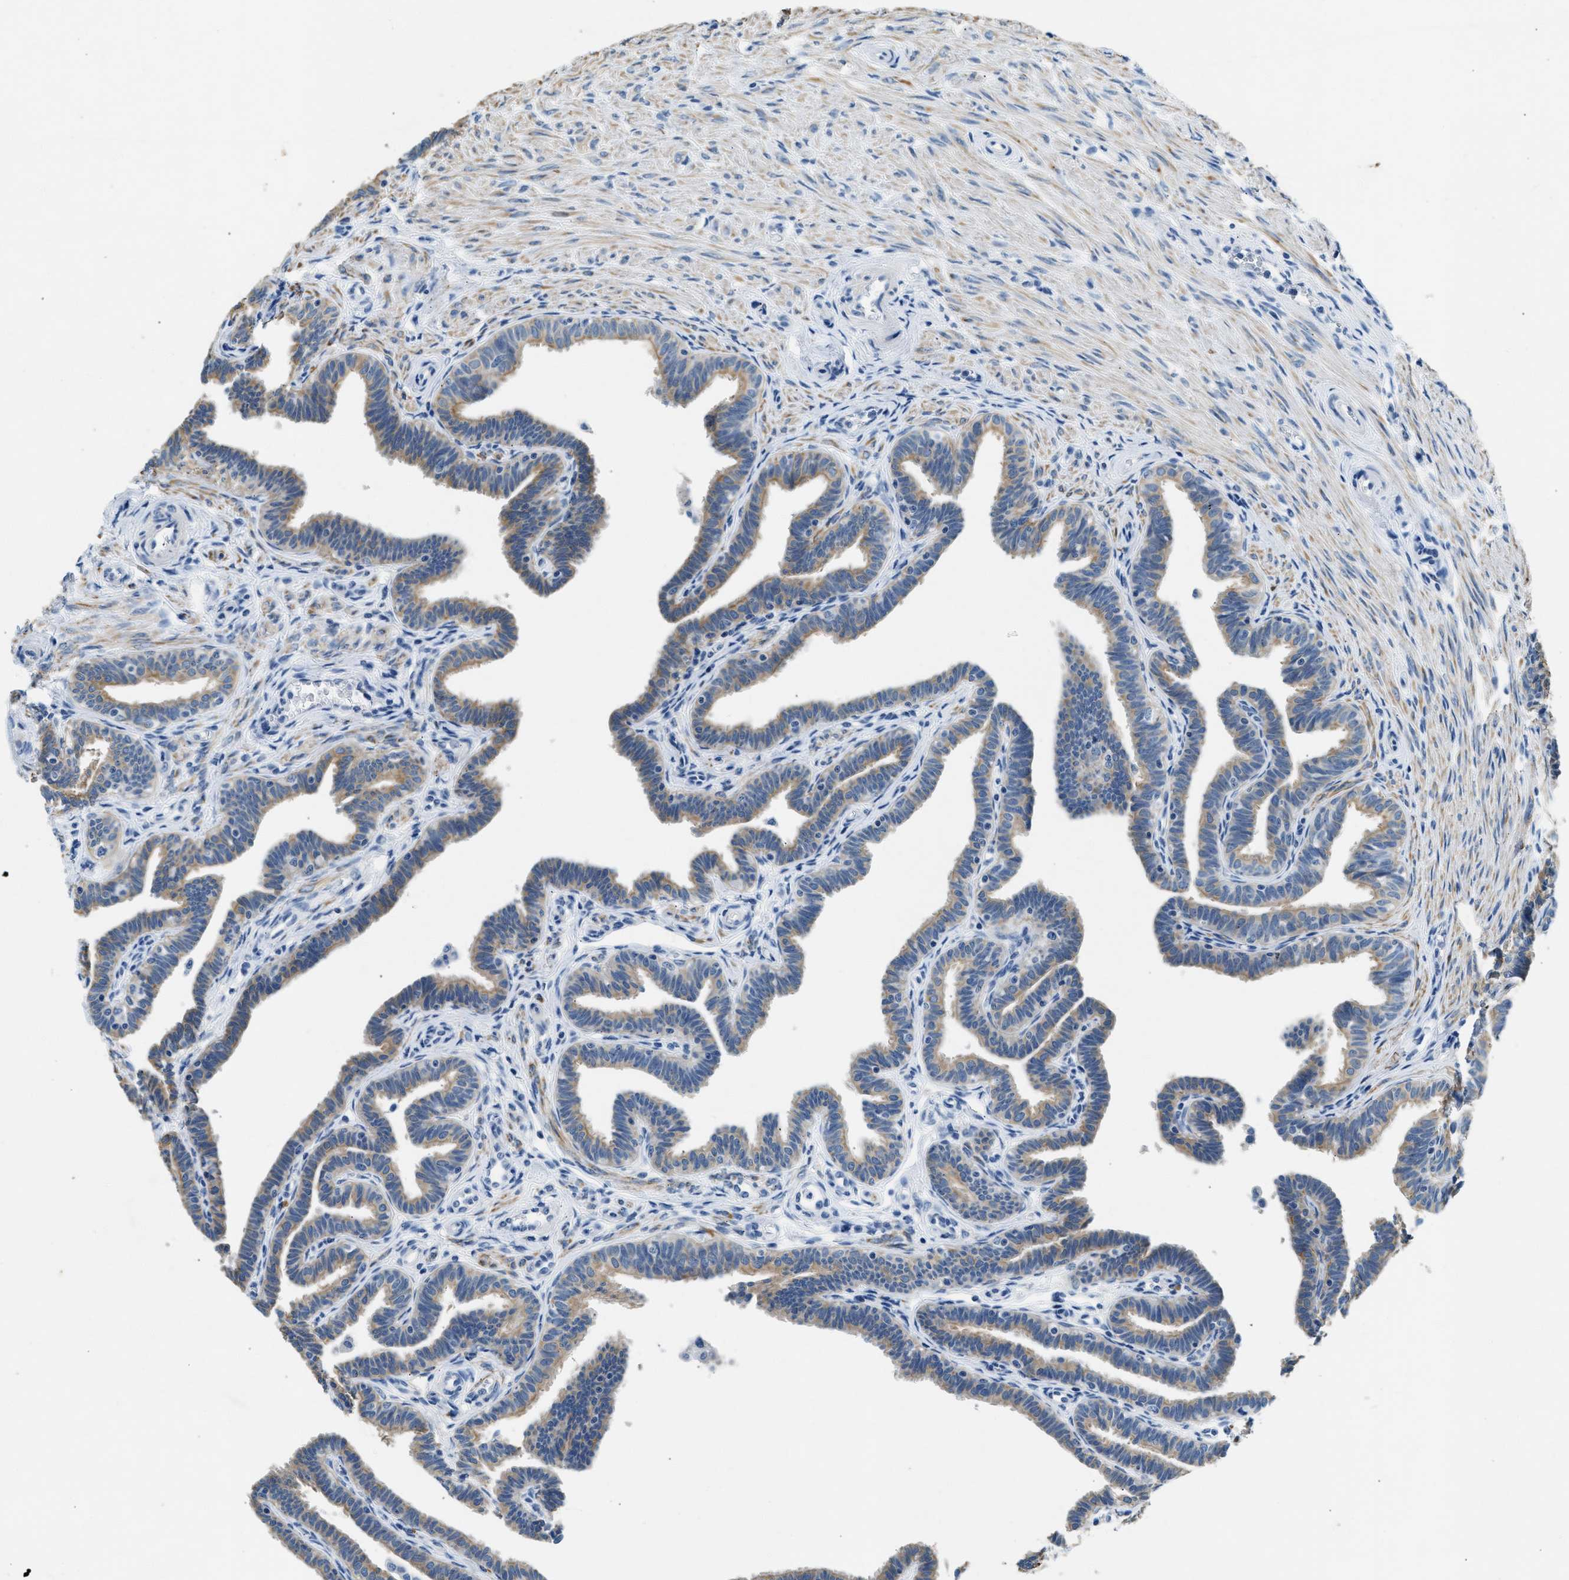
{"staining": {"intensity": "moderate", "quantity": ">75%", "location": "cytoplasmic/membranous"}, "tissue": "fallopian tube", "cell_type": "Glandular cells", "image_type": "normal", "snomed": [{"axis": "morphology", "description": "Normal tissue, NOS"}, {"axis": "topography", "description": "Fallopian tube"}, {"axis": "topography", "description": "Ovary"}], "caption": "Unremarkable fallopian tube shows moderate cytoplasmic/membranous staining in approximately >75% of glandular cells.", "gene": "CFAP20", "patient": {"sex": "female", "age": 23}}